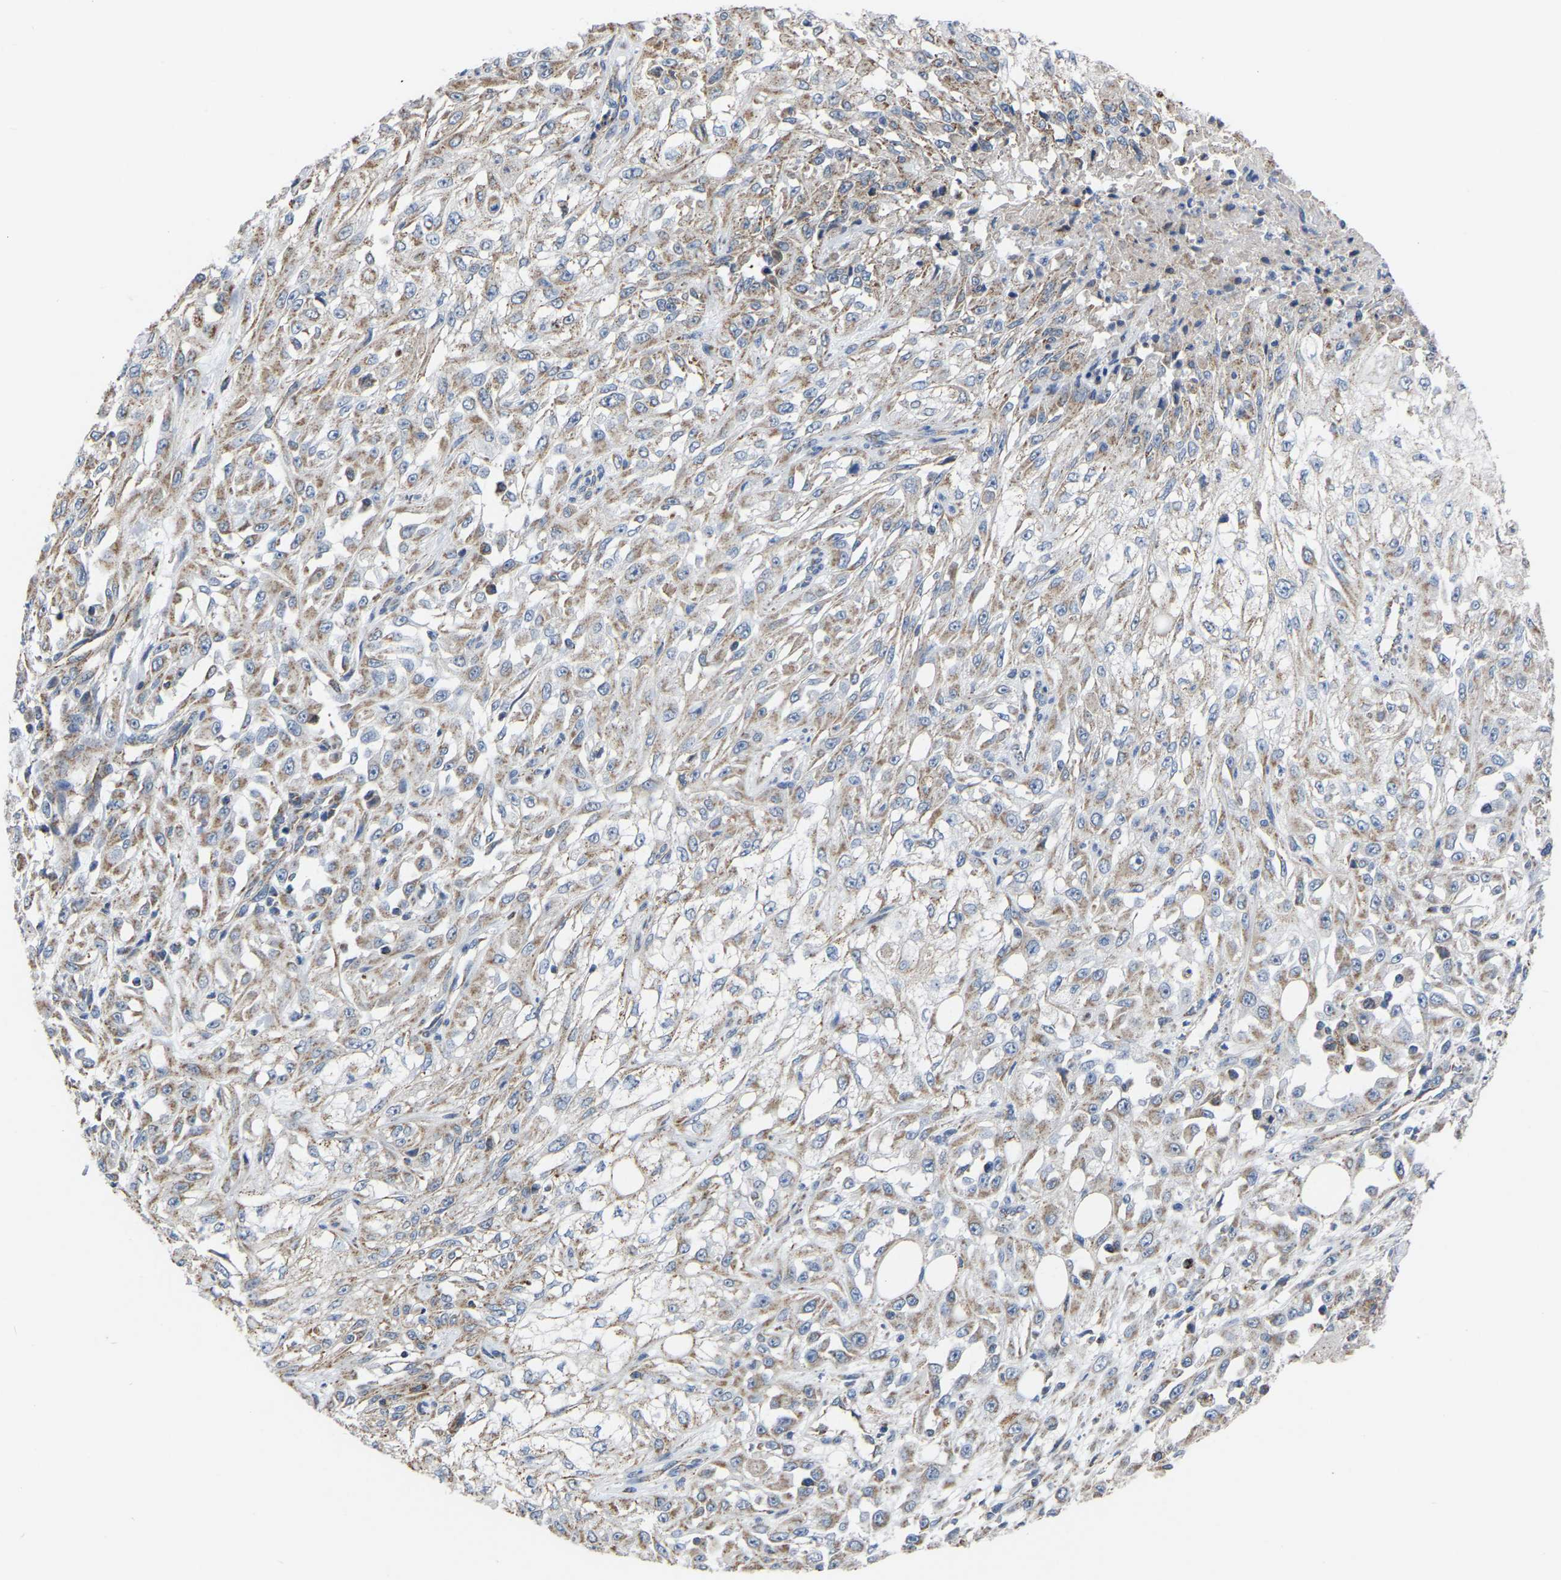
{"staining": {"intensity": "weak", "quantity": ">75%", "location": "cytoplasmic/membranous"}, "tissue": "skin cancer", "cell_type": "Tumor cells", "image_type": "cancer", "snomed": [{"axis": "morphology", "description": "Squamous cell carcinoma, NOS"}, {"axis": "morphology", "description": "Squamous cell carcinoma, metastatic, NOS"}, {"axis": "topography", "description": "Skin"}, {"axis": "topography", "description": "Lymph node"}], "caption": "An immunohistochemistry image of tumor tissue is shown. Protein staining in brown highlights weak cytoplasmic/membranous positivity in skin cancer within tumor cells. The staining was performed using DAB to visualize the protein expression in brown, while the nuclei were stained in blue with hematoxylin (Magnification: 20x).", "gene": "BCL10", "patient": {"sex": "male", "age": 75}}